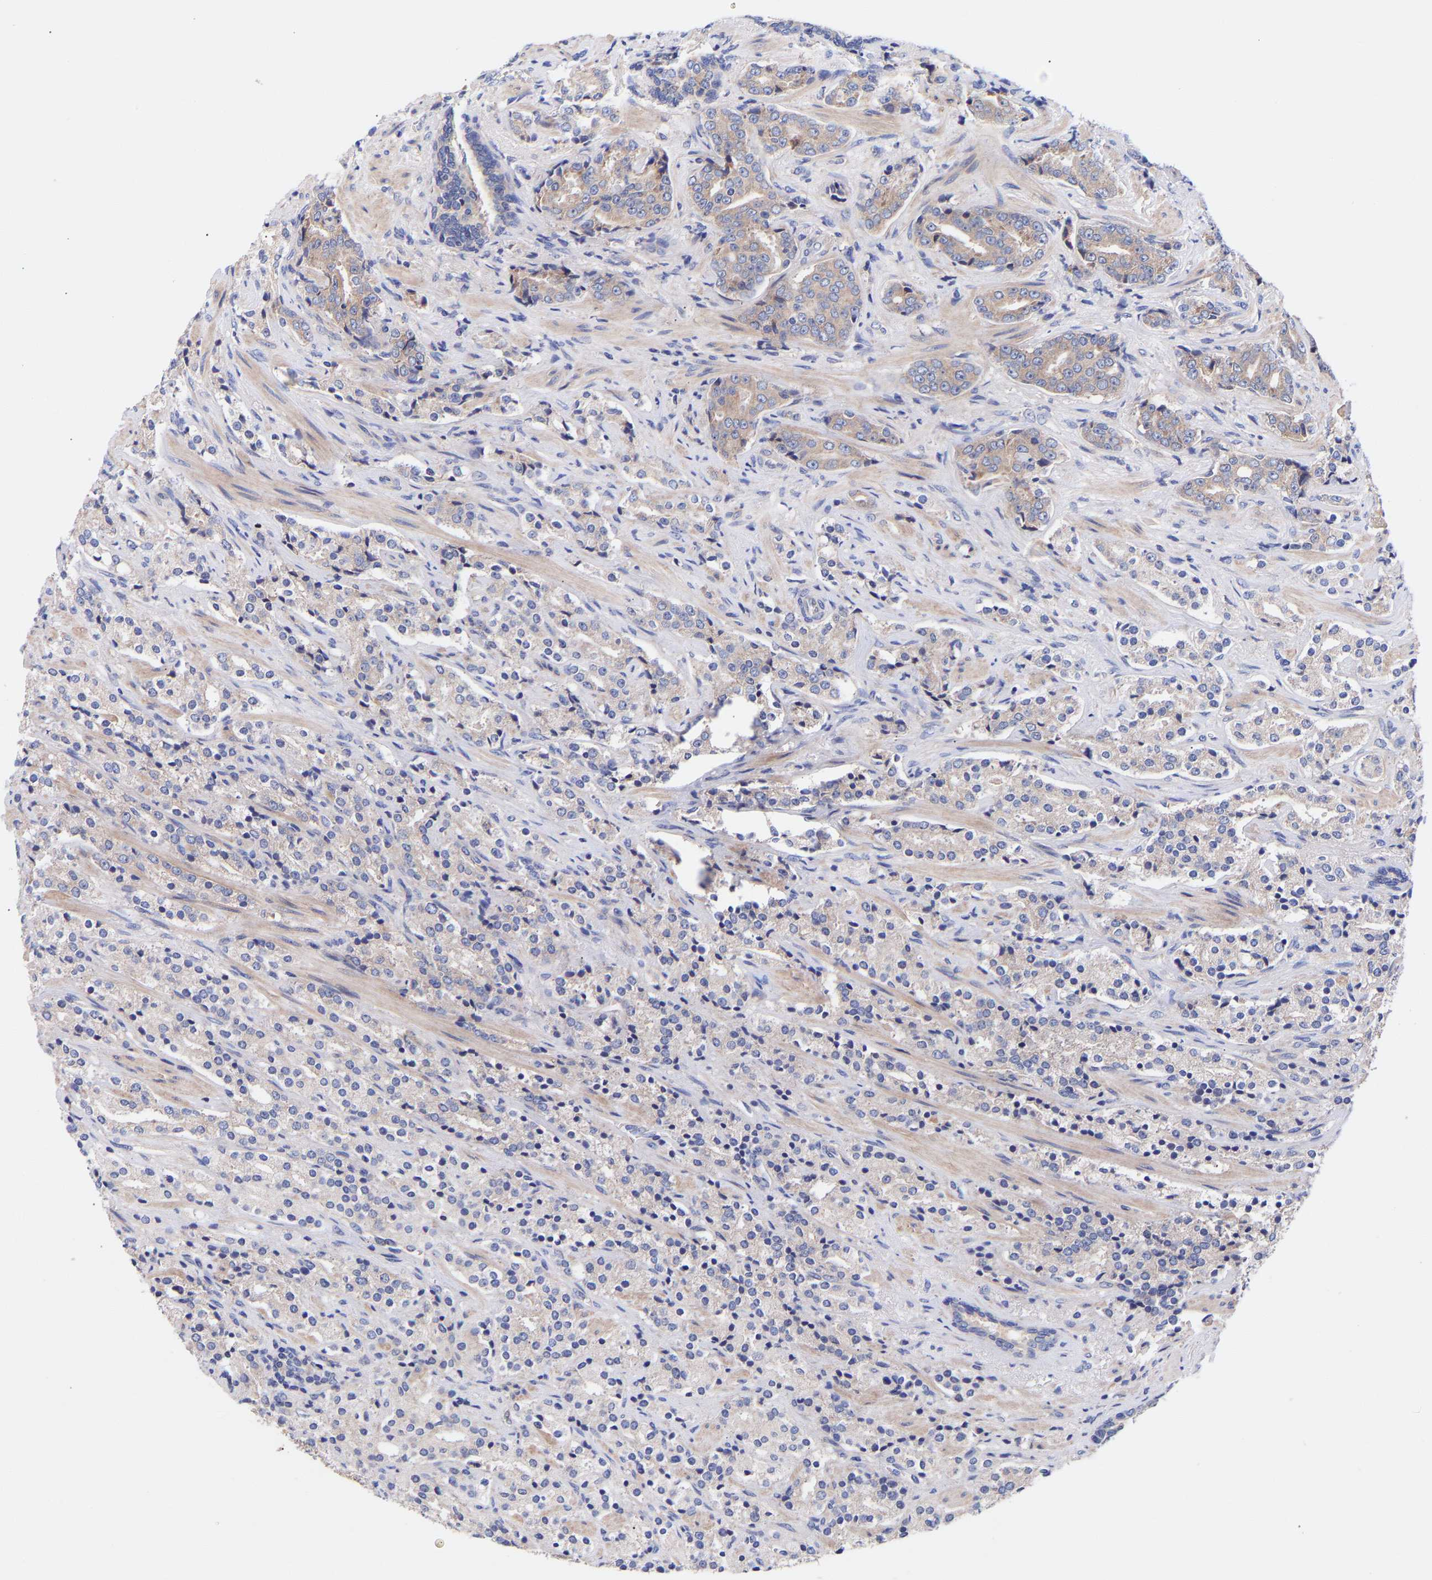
{"staining": {"intensity": "negative", "quantity": "none", "location": "none"}, "tissue": "prostate cancer", "cell_type": "Tumor cells", "image_type": "cancer", "snomed": [{"axis": "morphology", "description": "Adenocarcinoma, High grade"}, {"axis": "topography", "description": "Prostate"}], "caption": "IHC of human prostate cancer displays no expression in tumor cells.", "gene": "AIMP2", "patient": {"sex": "male", "age": 71}}